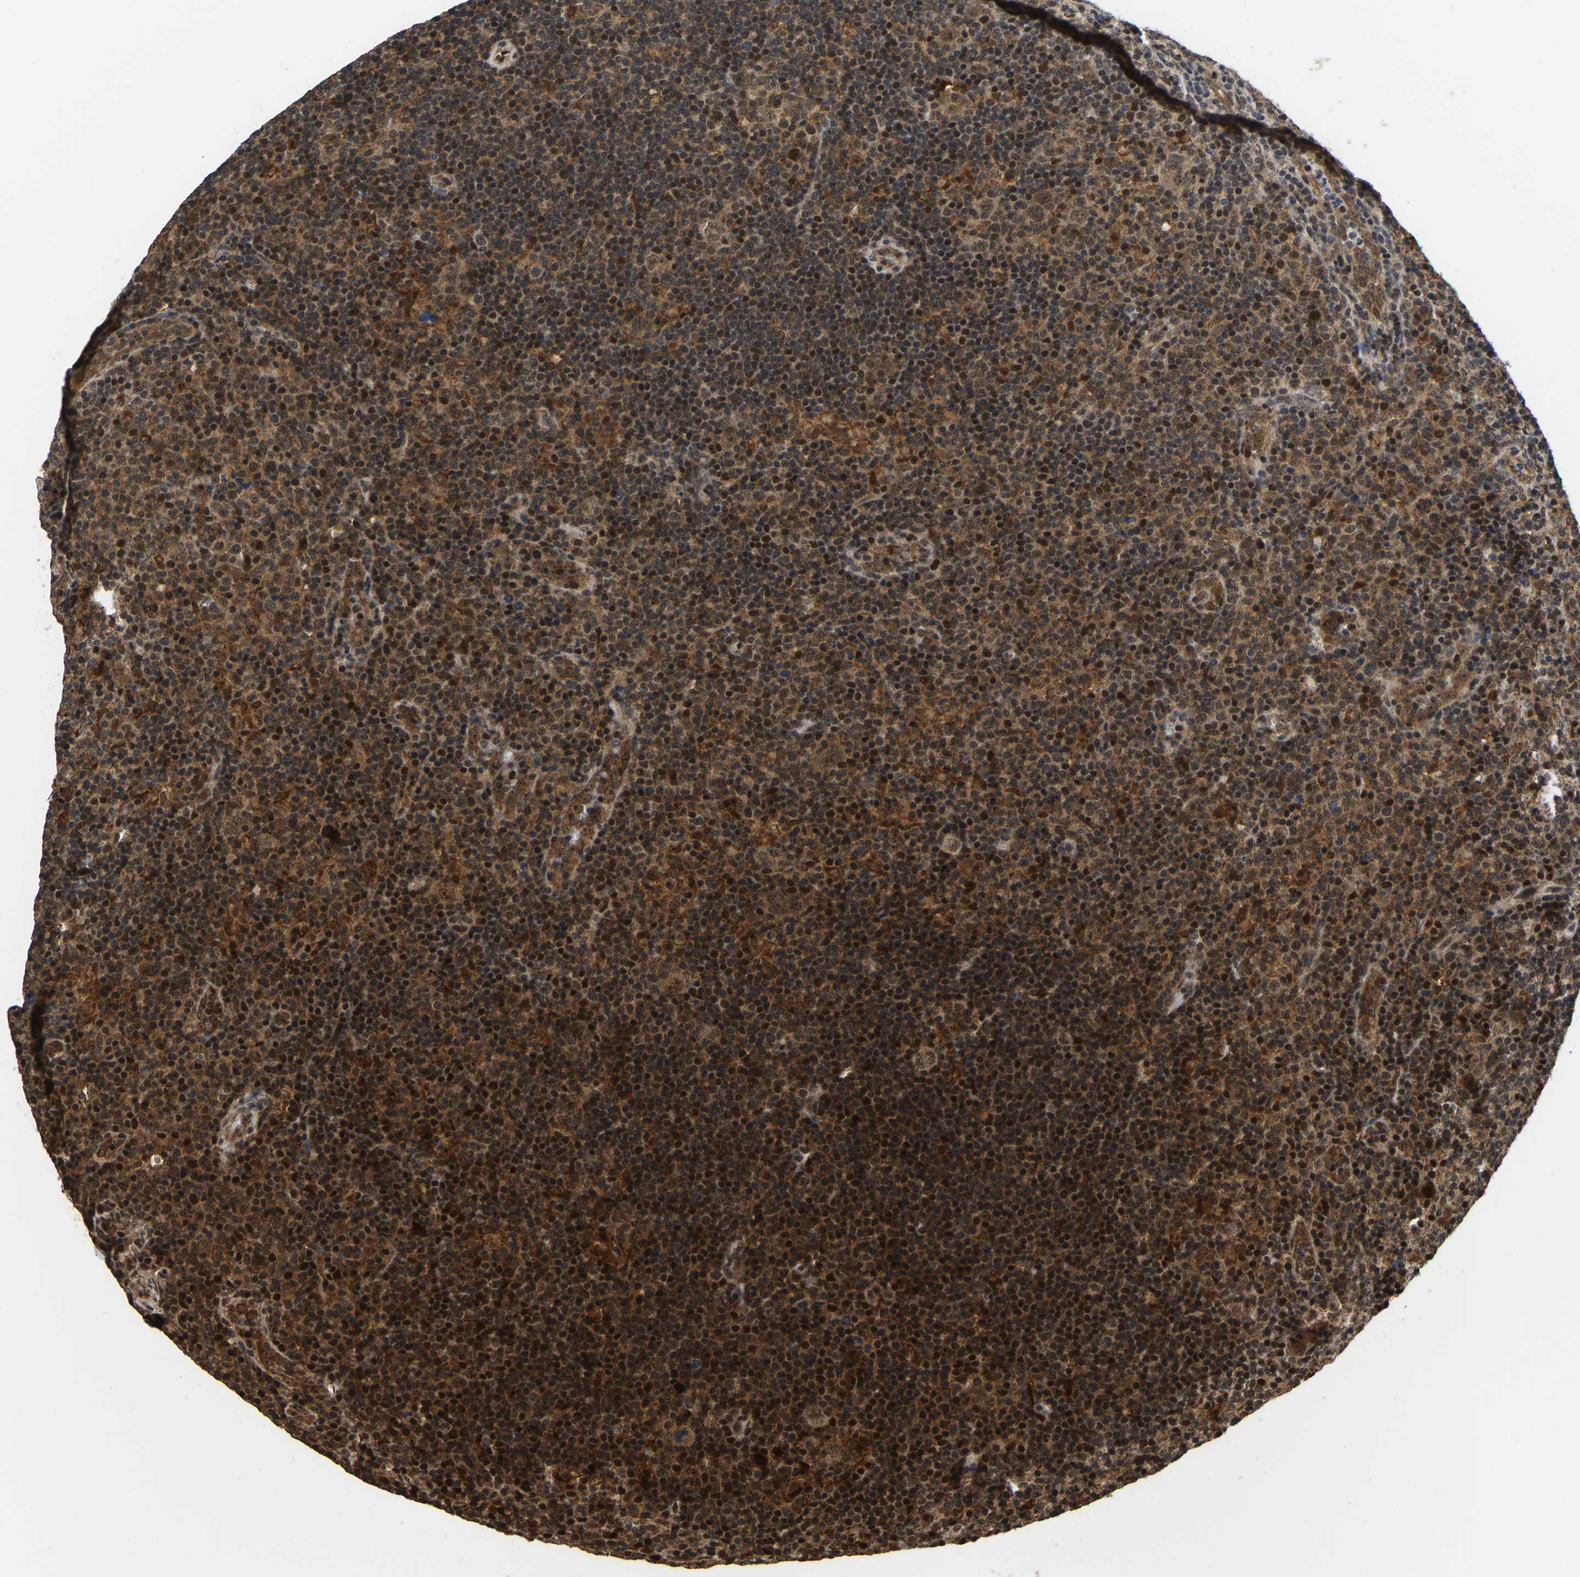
{"staining": {"intensity": "moderate", "quantity": ">75%", "location": "cytoplasmic/membranous,nuclear"}, "tissue": "lymphoma", "cell_type": "Tumor cells", "image_type": "cancer", "snomed": [{"axis": "morphology", "description": "Hodgkin's disease, NOS"}, {"axis": "topography", "description": "Lymph node"}], "caption": "Protein staining of Hodgkin's disease tissue demonstrates moderate cytoplasmic/membranous and nuclear expression in approximately >75% of tumor cells.", "gene": "CIAO1", "patient": {"sex": "female", "age": 57}}